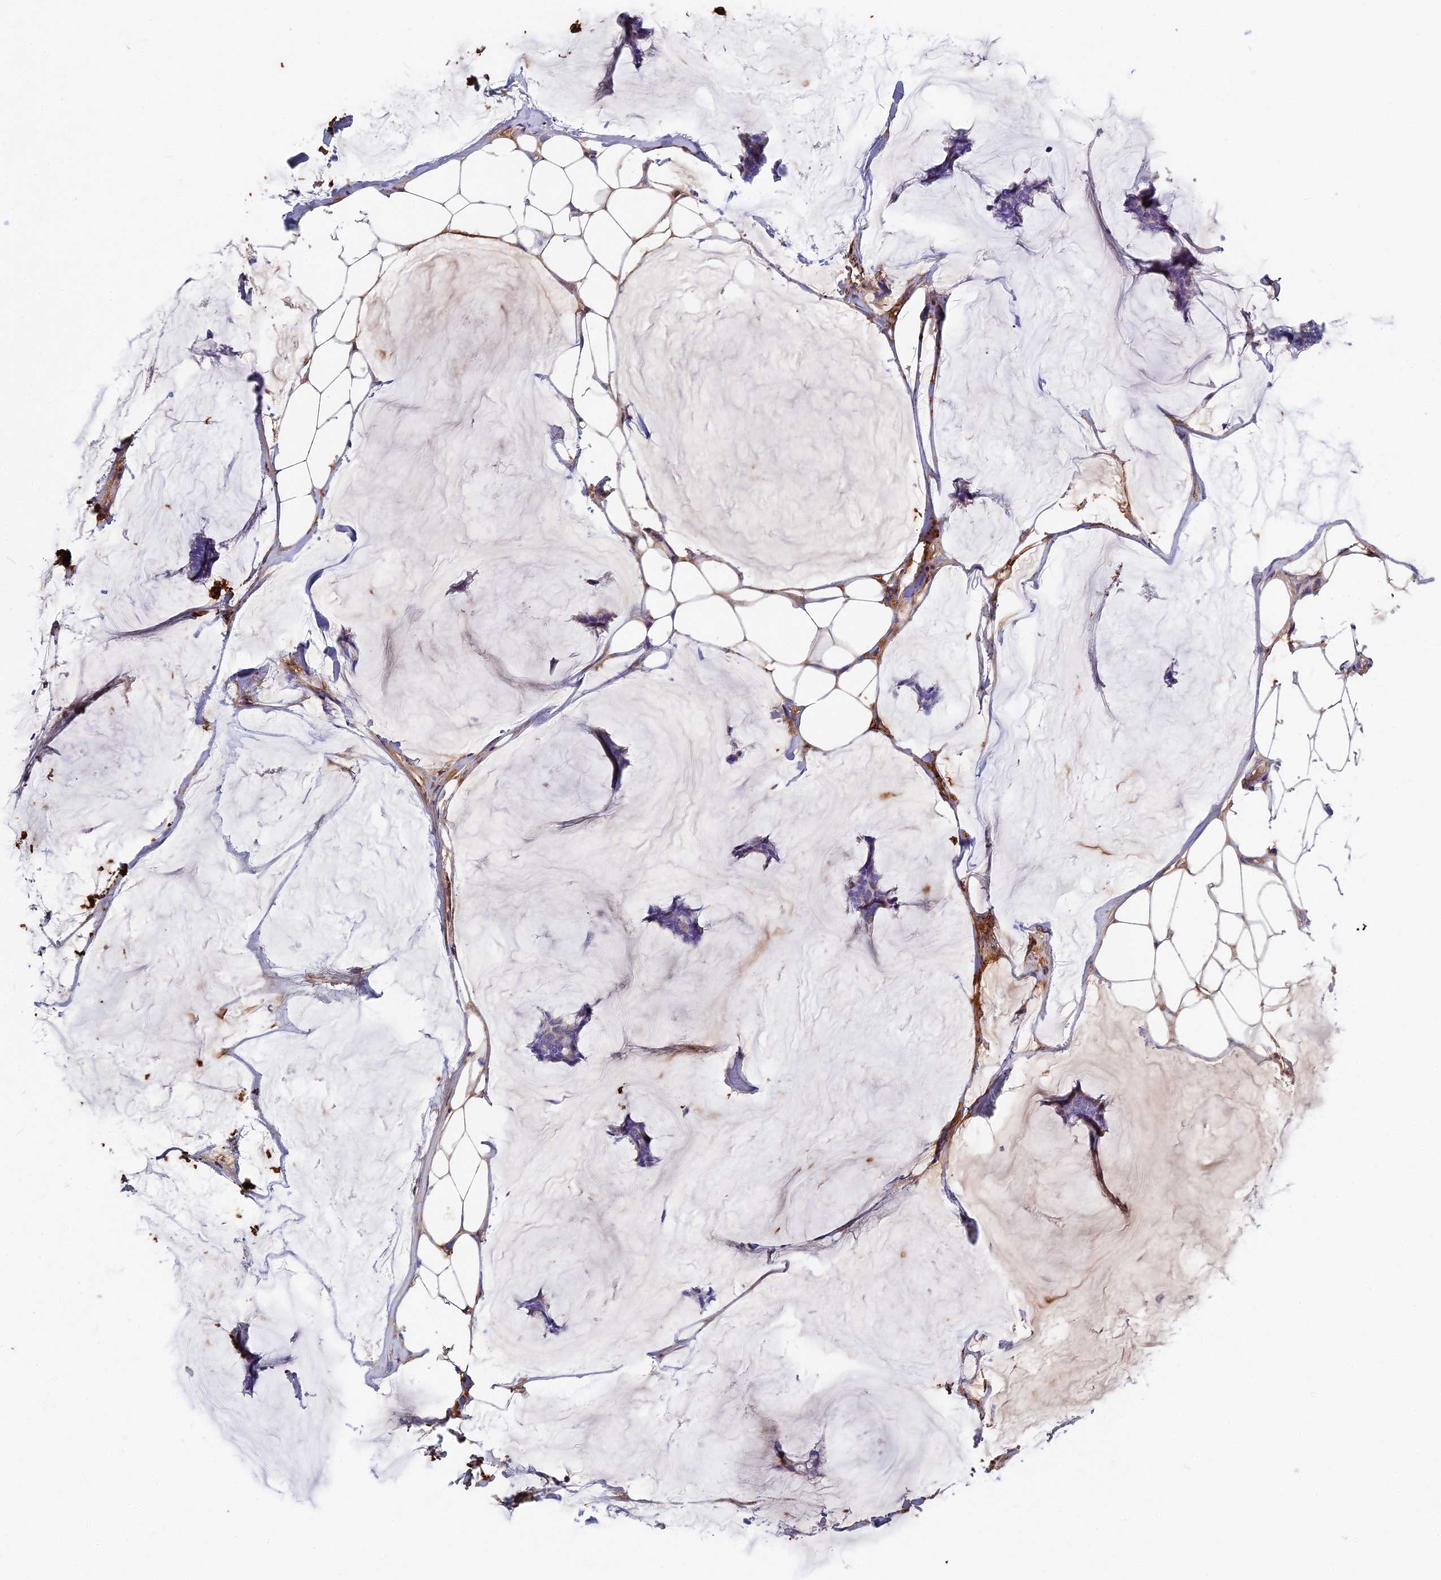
{"staining": {"intensity": "negative", "quantity": "none", "location": "none"}, "tissue": "breast cancer", "cell_type": "Tumor cells", "image_type": "cancer", "snomed": [{"axis": "morphology", "description": "Duct carcinoma"}, {"axis": "topography", "description": "Breast"}], "caption": "Photomicrograph shows no significant protein positivity in tumor cells of intraductal carcinoma (breast).", "gene": "ITIH1", "patient": {"sex": "female", "age": 93}}